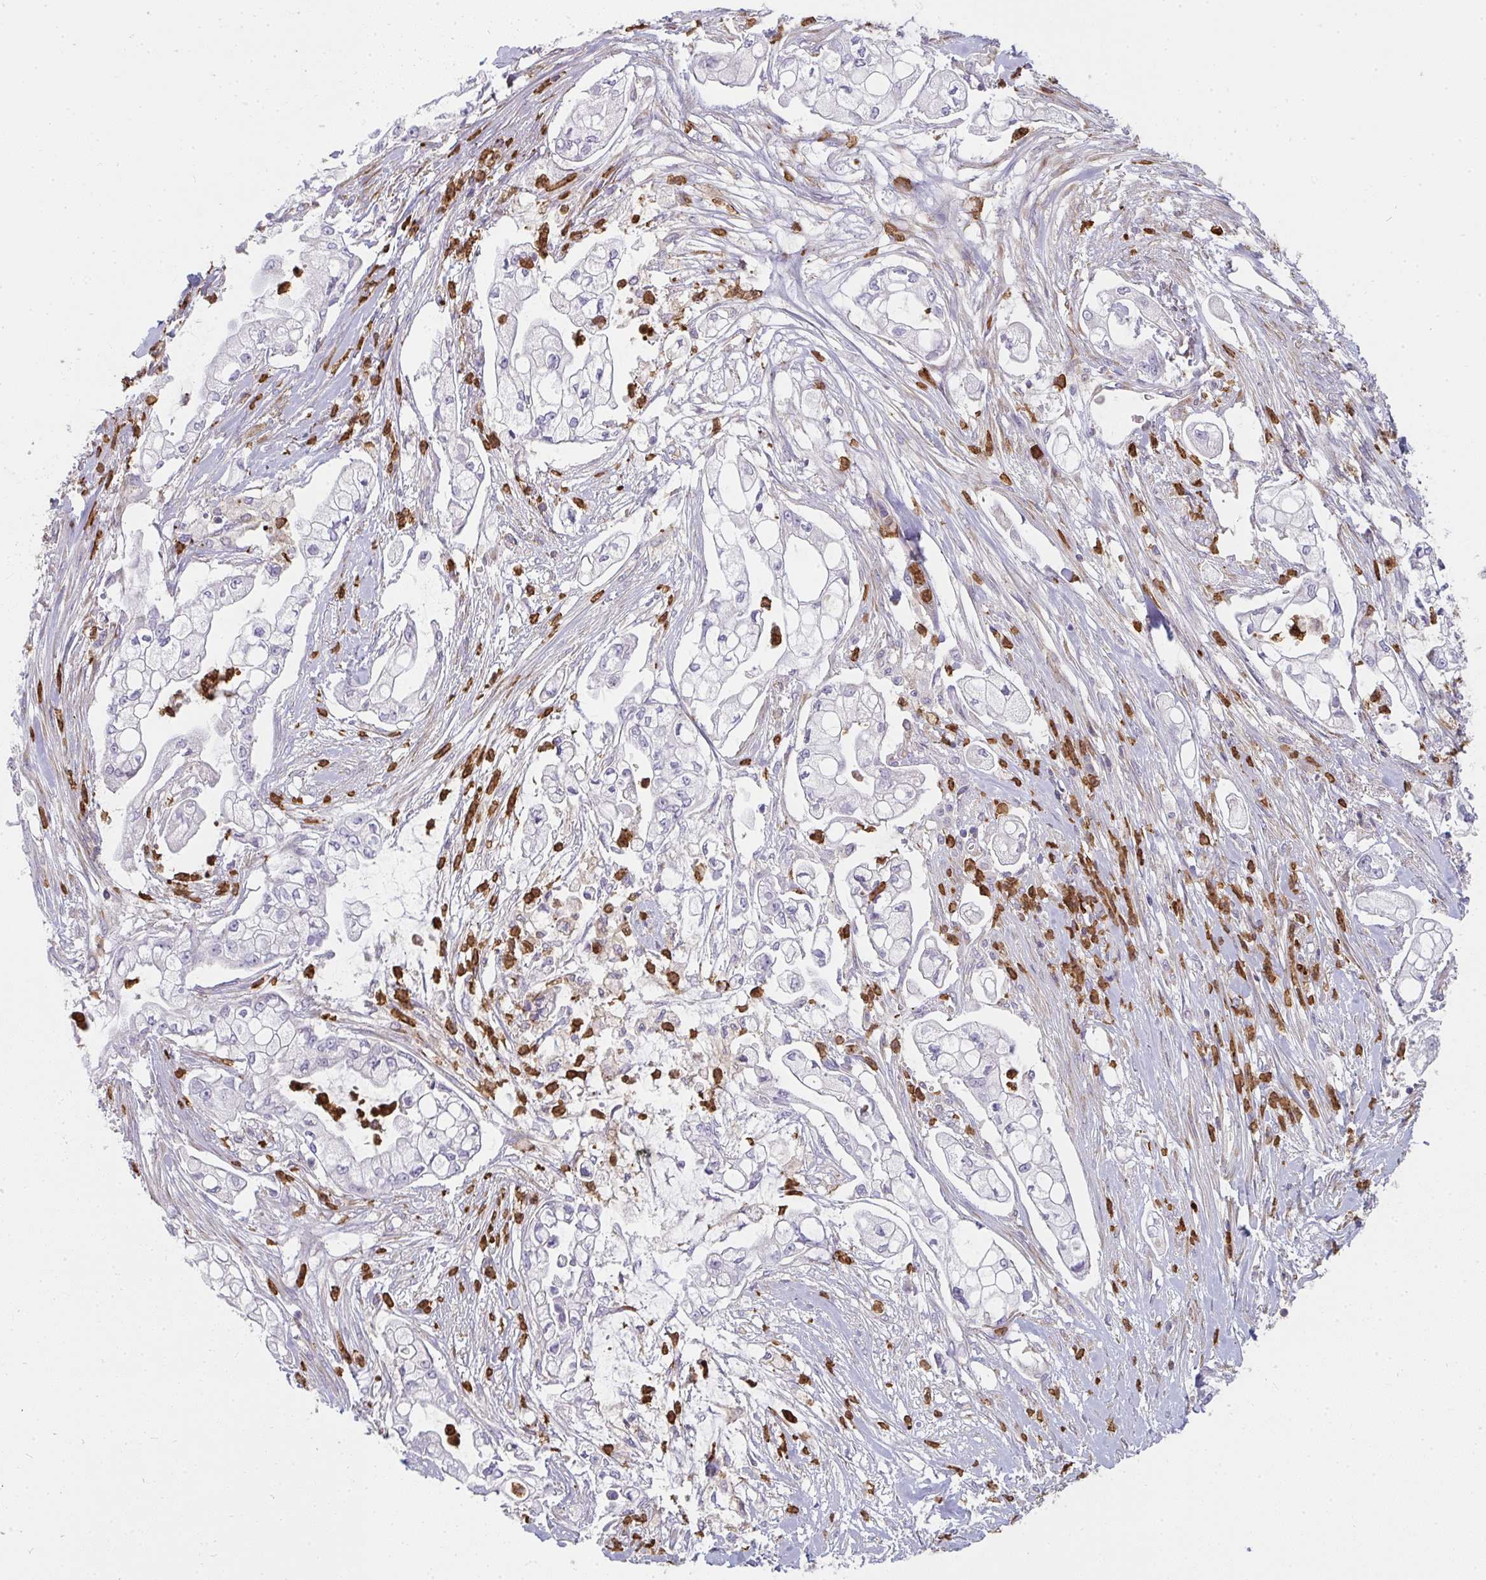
{"staining": {"intensity": "negative", "quantity": "none", "location": "none"}, "tissue": "pancreatic cancer", "cell_type": "Tumor cells", "image_type": "cancer", "snomed": [{"axis": "morphology", "description": "Adenocarcinoma, NOS"}, {"axis": "topography", "description": "Pancreas"}], "caption": "The micrograph exhibits no significant staining in tumor cells of pancreatic cancer.", "gene": "CSF3R", "patient": {"sex": "female", "age": 69}}